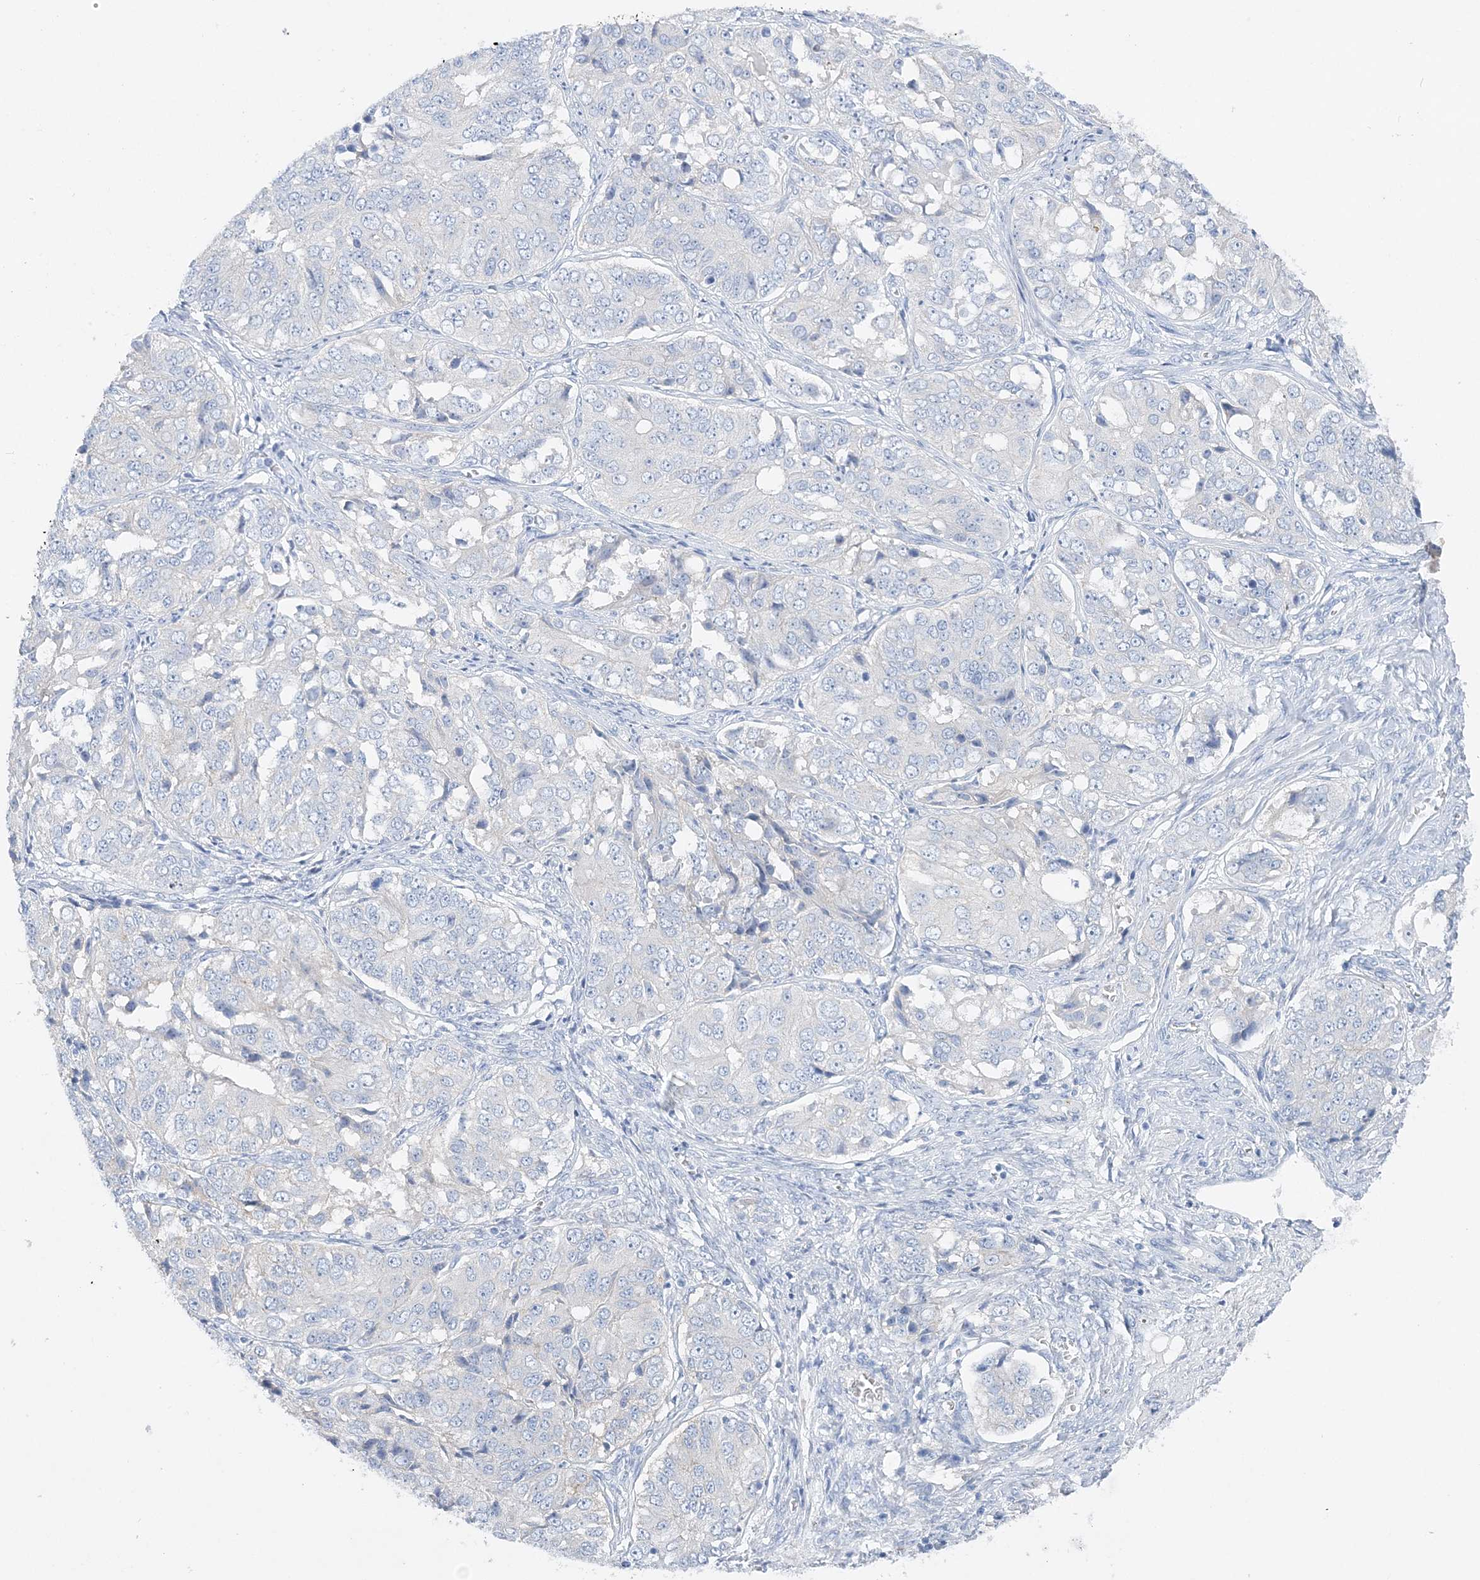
{"staining": {"intensity": "negative", "quantity": "none", "location": "none"}, "tissue": "ovarian cancer", "cell_type": "Tumor cells", "image_type": "cancer", "snomed": [{"axis": "morphology", "description": "Carcinoma, endometroid"}, {"axis": "topography", "description": "Ovary"}], "caption": "Histopathology image shows no protein positivity in tumor cells of endometroid carcinoma (ovarian) tissue.", "gene": "SLC5A6", "patient": {"sex": "female", "age": 51}}